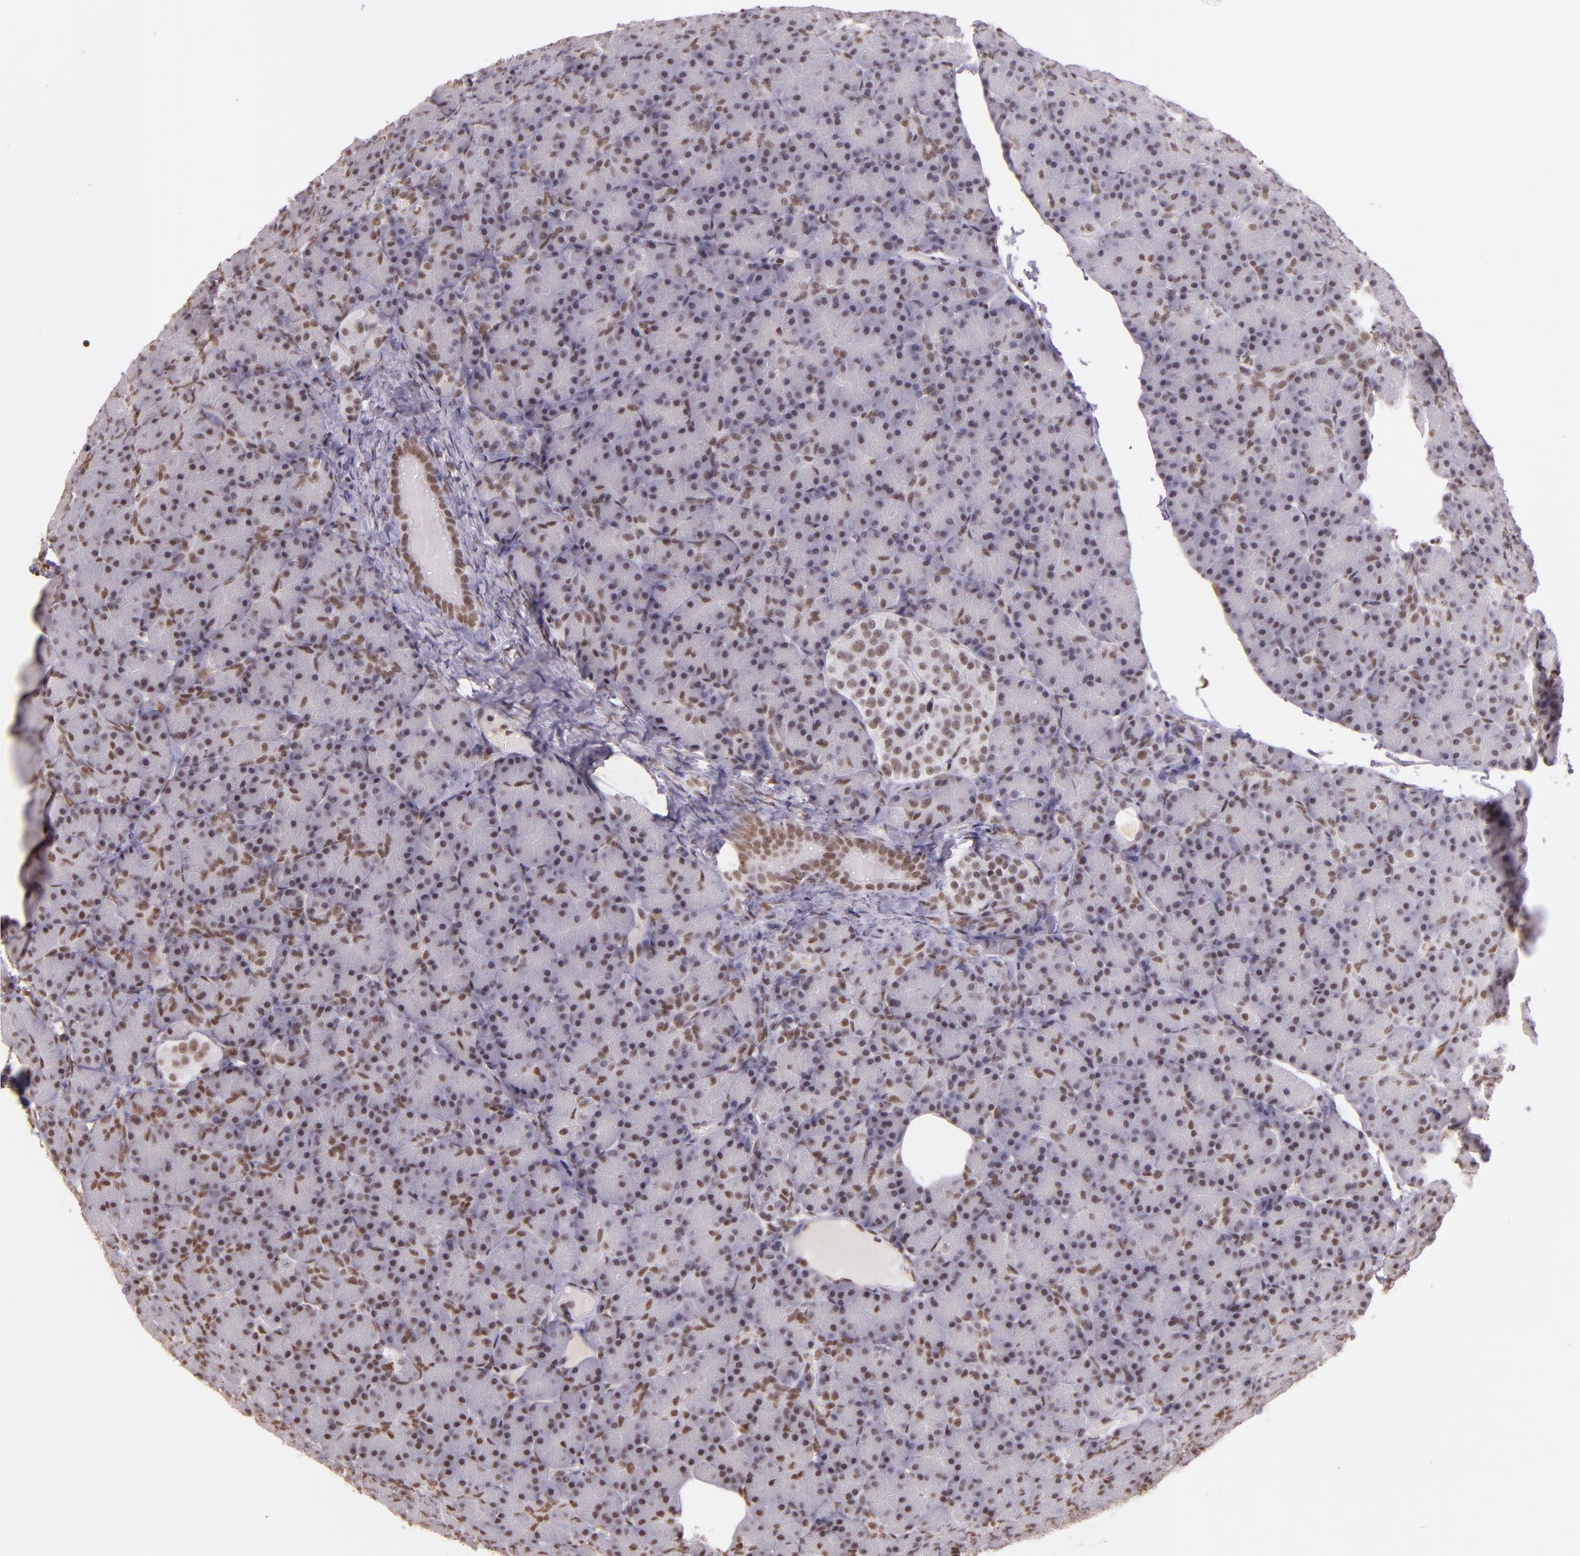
{"staining": {"intensity": "moderate", "quantity": "25%-75%", "location": "nuclear"}, "tissue": "pancreas", "cell_type": "Exocrine glandular cells", "image_type": "normal", "snomed": [{"axis": "morphology", "description": "Normal tissue, NOS"}, {"axis": "topography", "description": "Pancreas"}], "caption": "A high-resolution image shows immunohistochemistry staining of normal pancreas, which exhibits moderate nuclear staining in approximately 25%-75% of exocrine glandular cells.", "gene": "USF1", "patient": {"sex": "female", "age": 43}}